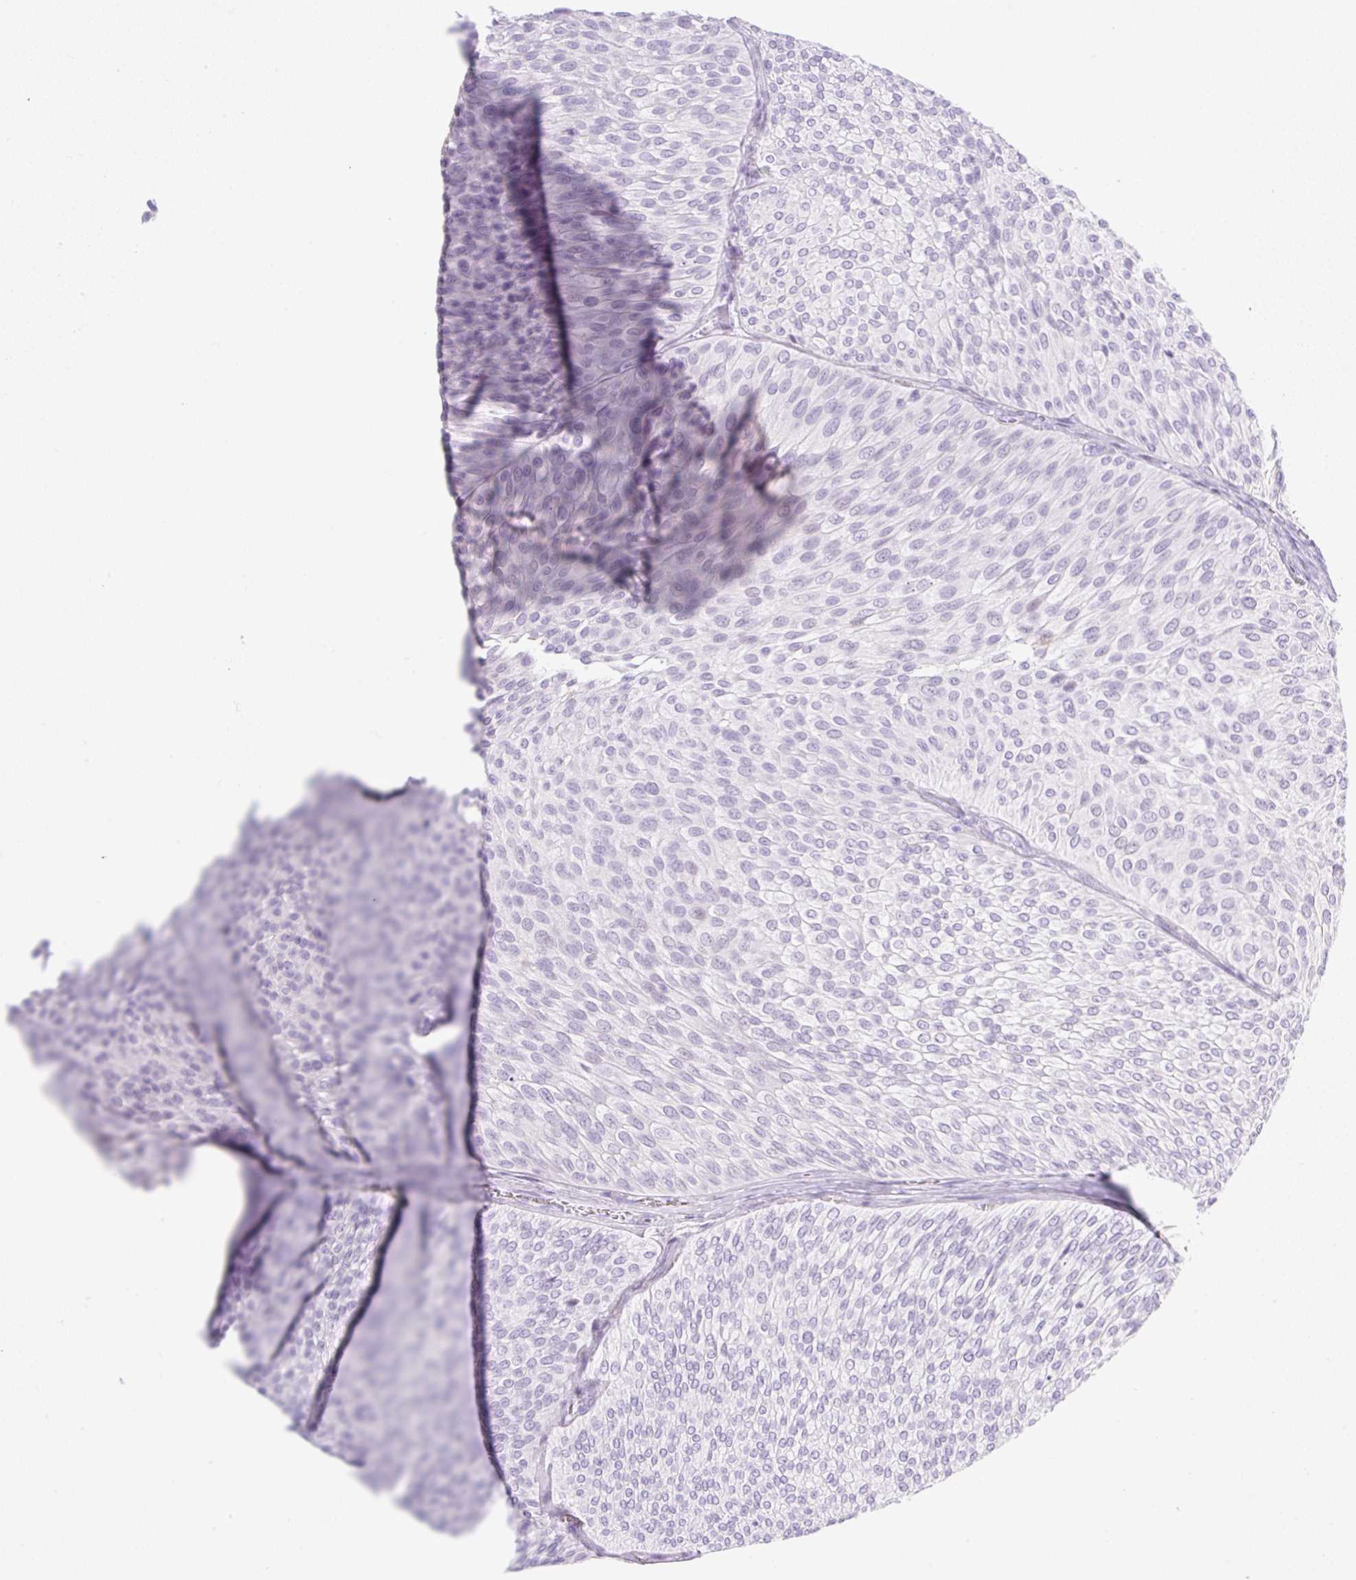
{"staining": {"intensity": "negative", "quantity": "none", "location": "none"}, "tissue": "urothelial cancer", "cell_type": "Tumor cells", "image_type": "cancer", "snomed": [{"axis": "morphology", "description": "Urothelial carcinoma, Low grade"}, {"axis": "topography", "description": "Urinary bladder"}], "caption": "This is an immunohistochemistry (IHC) micrograph of human low-grade urothelial carcinoma. There is no positivity in tumor cells.", "gene": "SPRR4", "patient": {"sex": "male", "age": 91}}